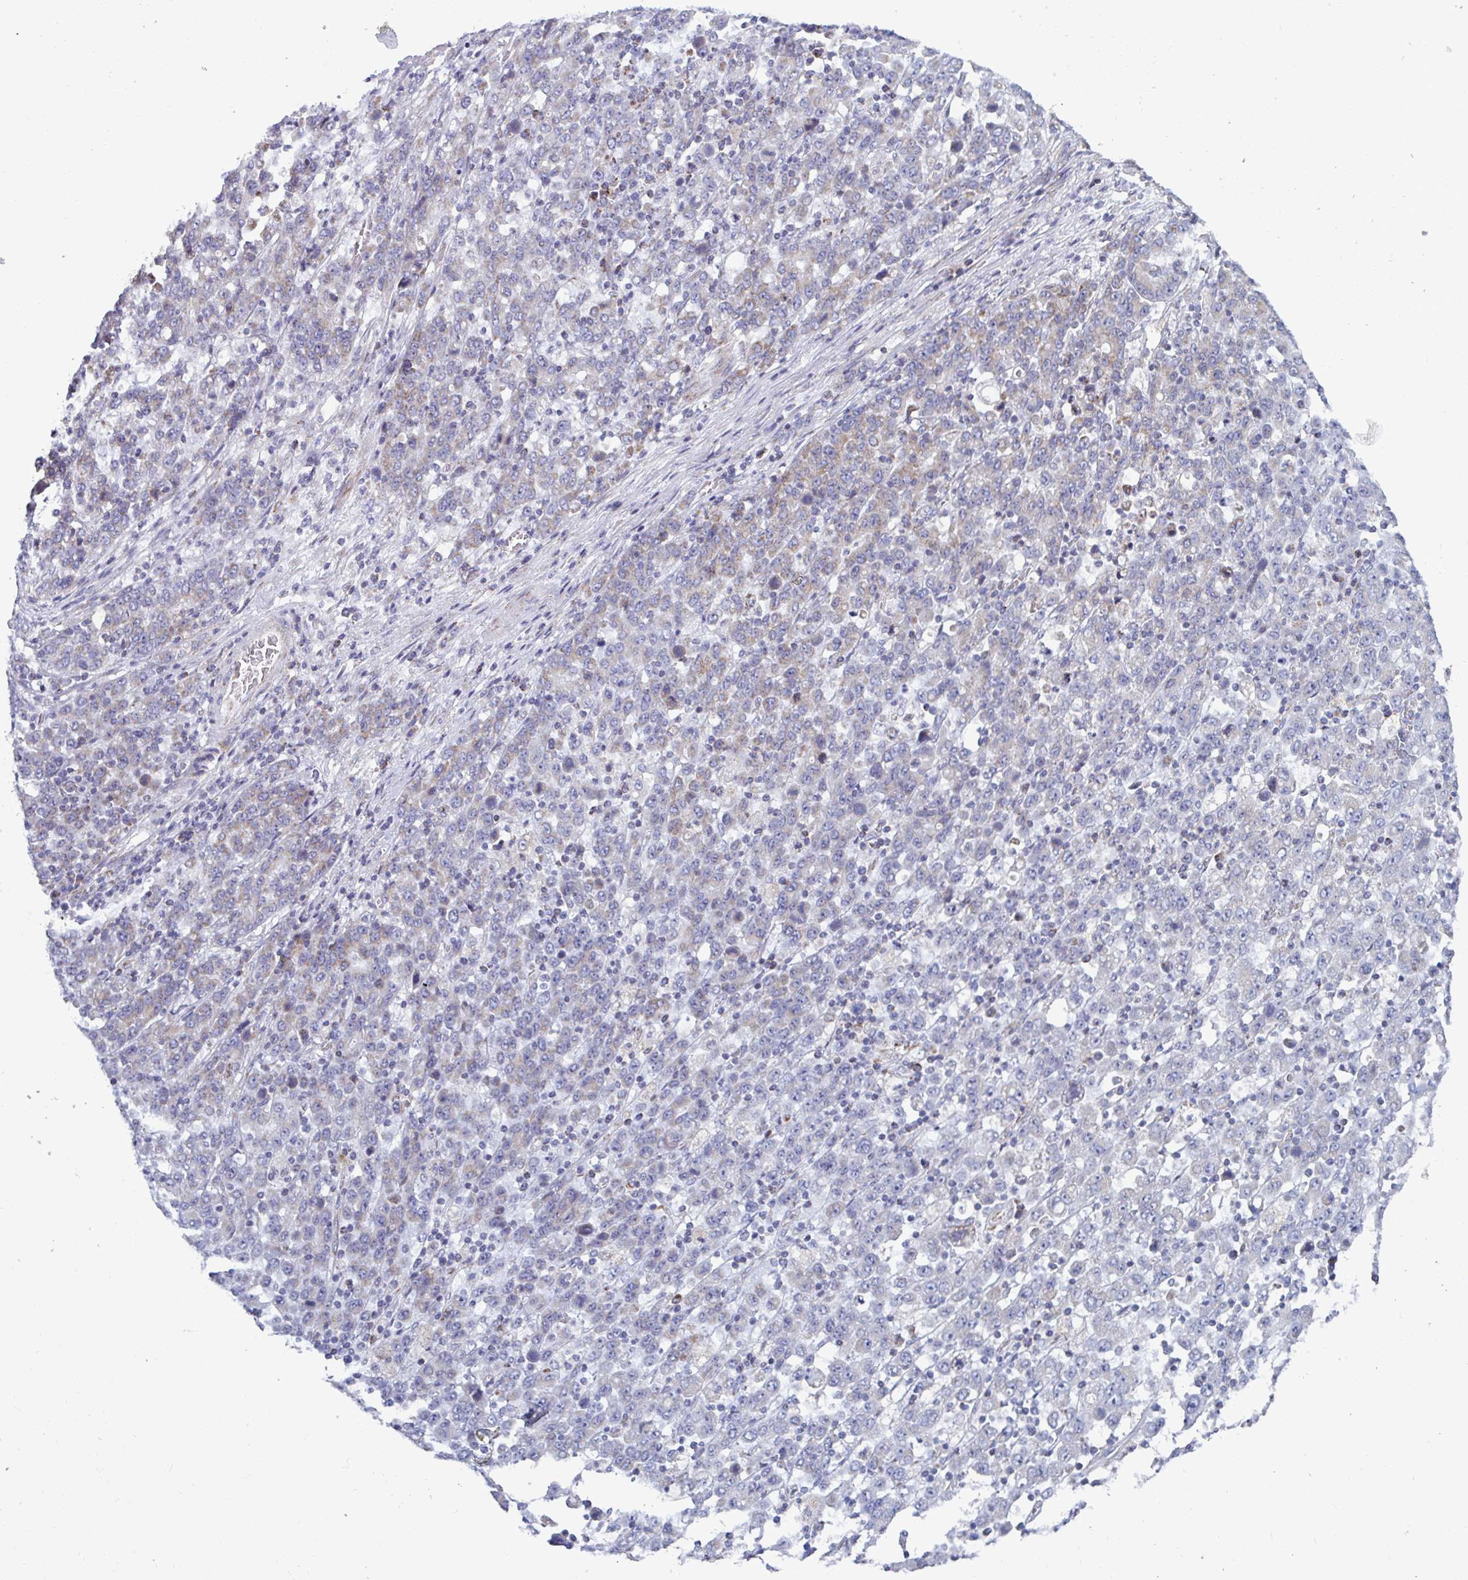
{"staining": {"intensity": "weak", "quantity": "<25%", "location": "cytoplasmic/membranous"}, "tissue": "stomach cancer", "cell_type": "Tumor cells", "image_type": "cancer", "snomed": [{"axis": "morphology", "description": "Adenocarcinoma, NOS"}, {"axis": "topography", "description": "Stomach, upper"}], "caption": "There is no significant expression in tumor cells of adenocarcinoma (stomach). Nuclei are stained in blue.", "gene": "BCAT2", "patient": {"sex": "male", "age": 69}}